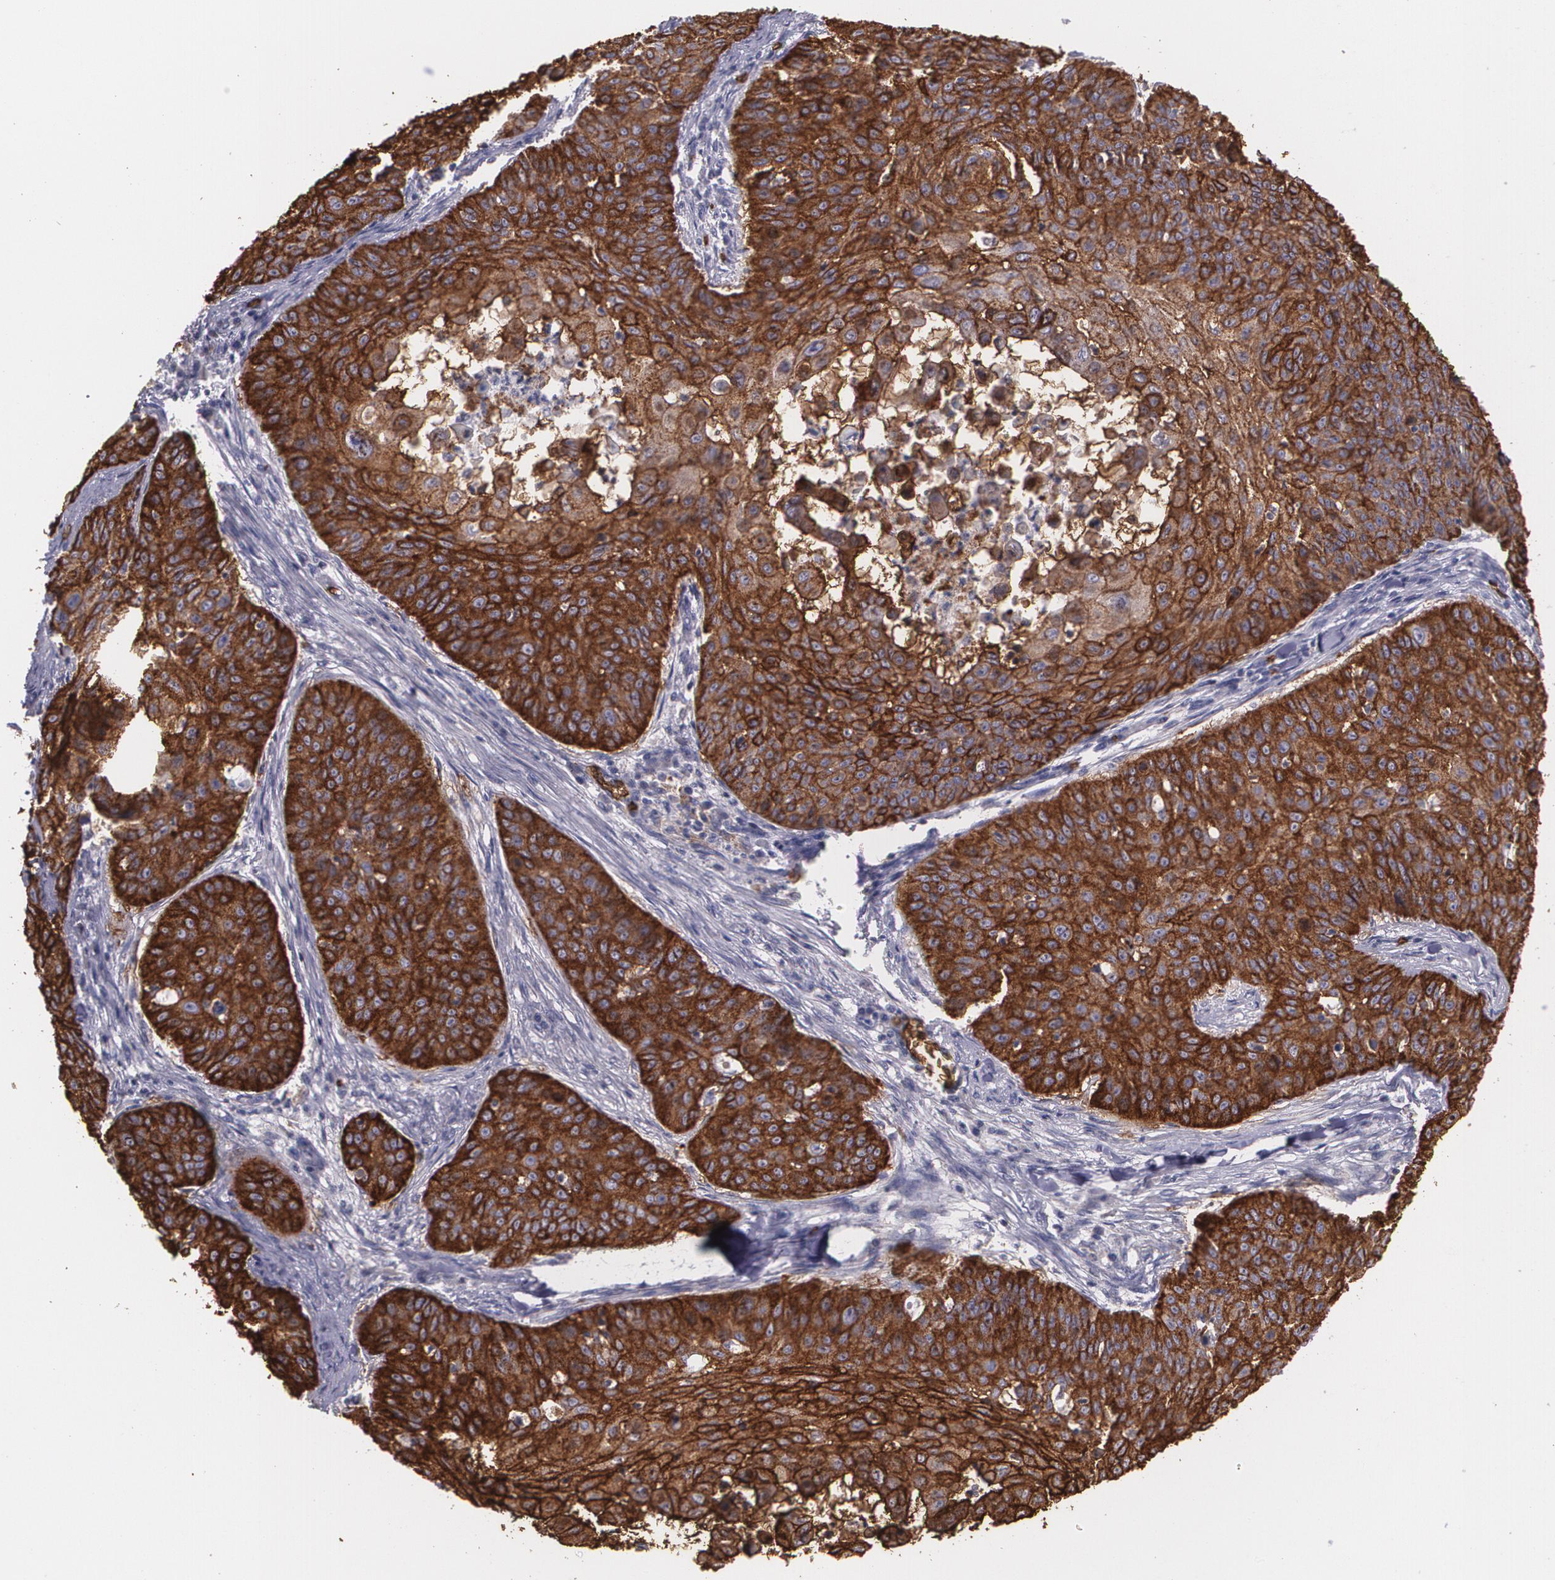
{"staining": {"intensity": "strong", "quantity": ">75%", "location": "cytoplasmic/membranous"}, "tissue": "skin cancer", "cell_type": "Tumor cells", "image_type": "cancer", "snomed": [{"axis": "morphology", "description": "Squamous cell carcinoma, NOS"}, {"axis": "topography", "description": "Skin"}], "caption": "A brown stain shows strong cytoplasmic/membranous expression of a protein in skin squamous cell carcinoma tumor cells. Nuclei are stained in blue.", "gene": "SLC2A1", "patient": {"sex": "male", "age": 82}}